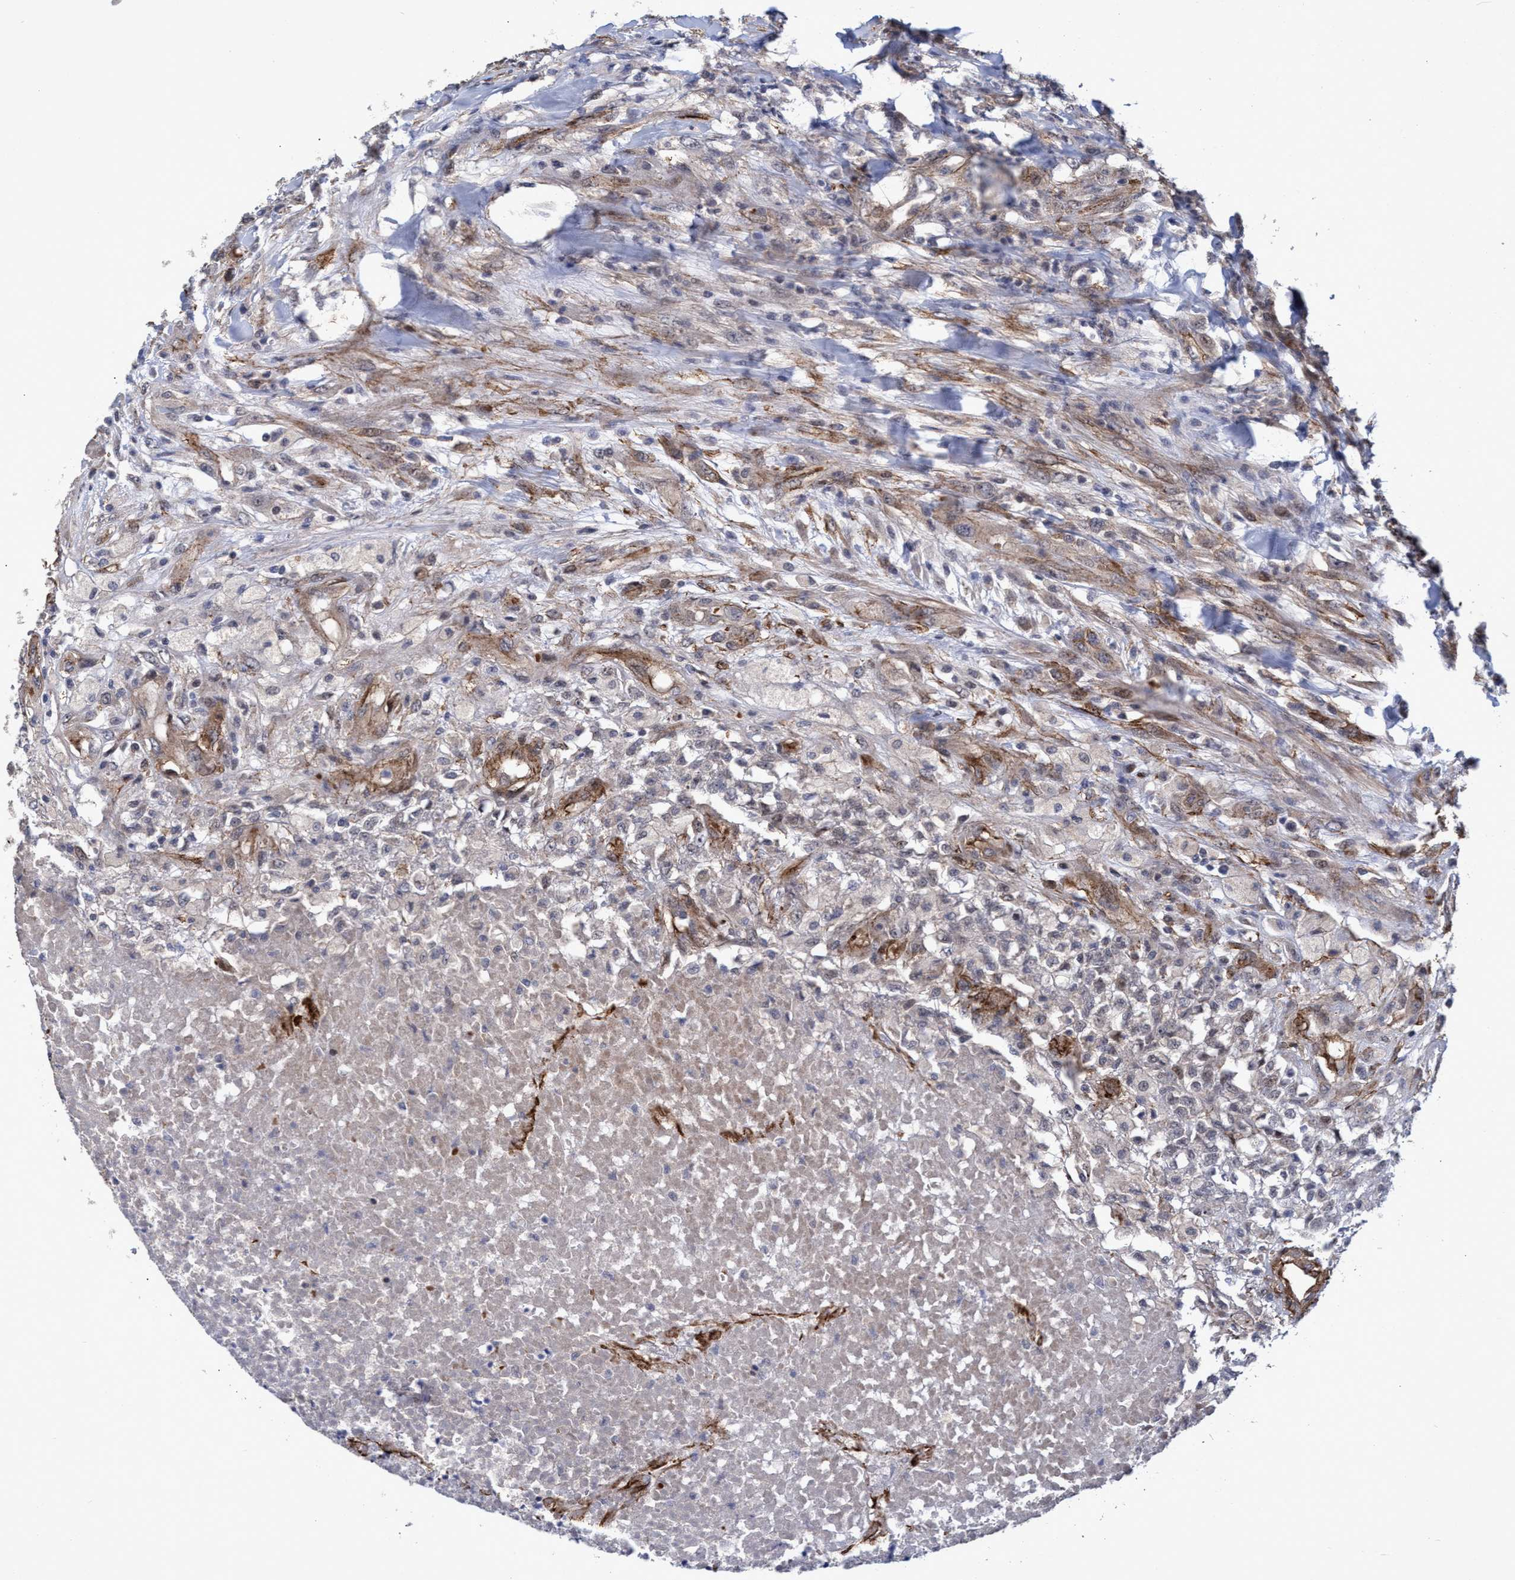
{"staining": {"intensity": "weak", "quantity": "25%-75%", "location": "cytoplasmic/membranous"}, "tissue": "testis cancer", "cell_type": "Tumor cells", "image_type": "cancer", "snomed": [{"axis": "morphology", "description": "Seminoma, NOS"}, {"axis": "topography", "description": "Testis"}], "caption": "Testis seminoma stained with DAB (3,3'-diaminobenzidine) immunohistochemistry (IHC) exhibits low levels of weak cytoplasmic/membranous staining in about 25%-75% of tumor cells.", "gene": "ZNF750", "patient": {"sex": "male", "age": 59}}